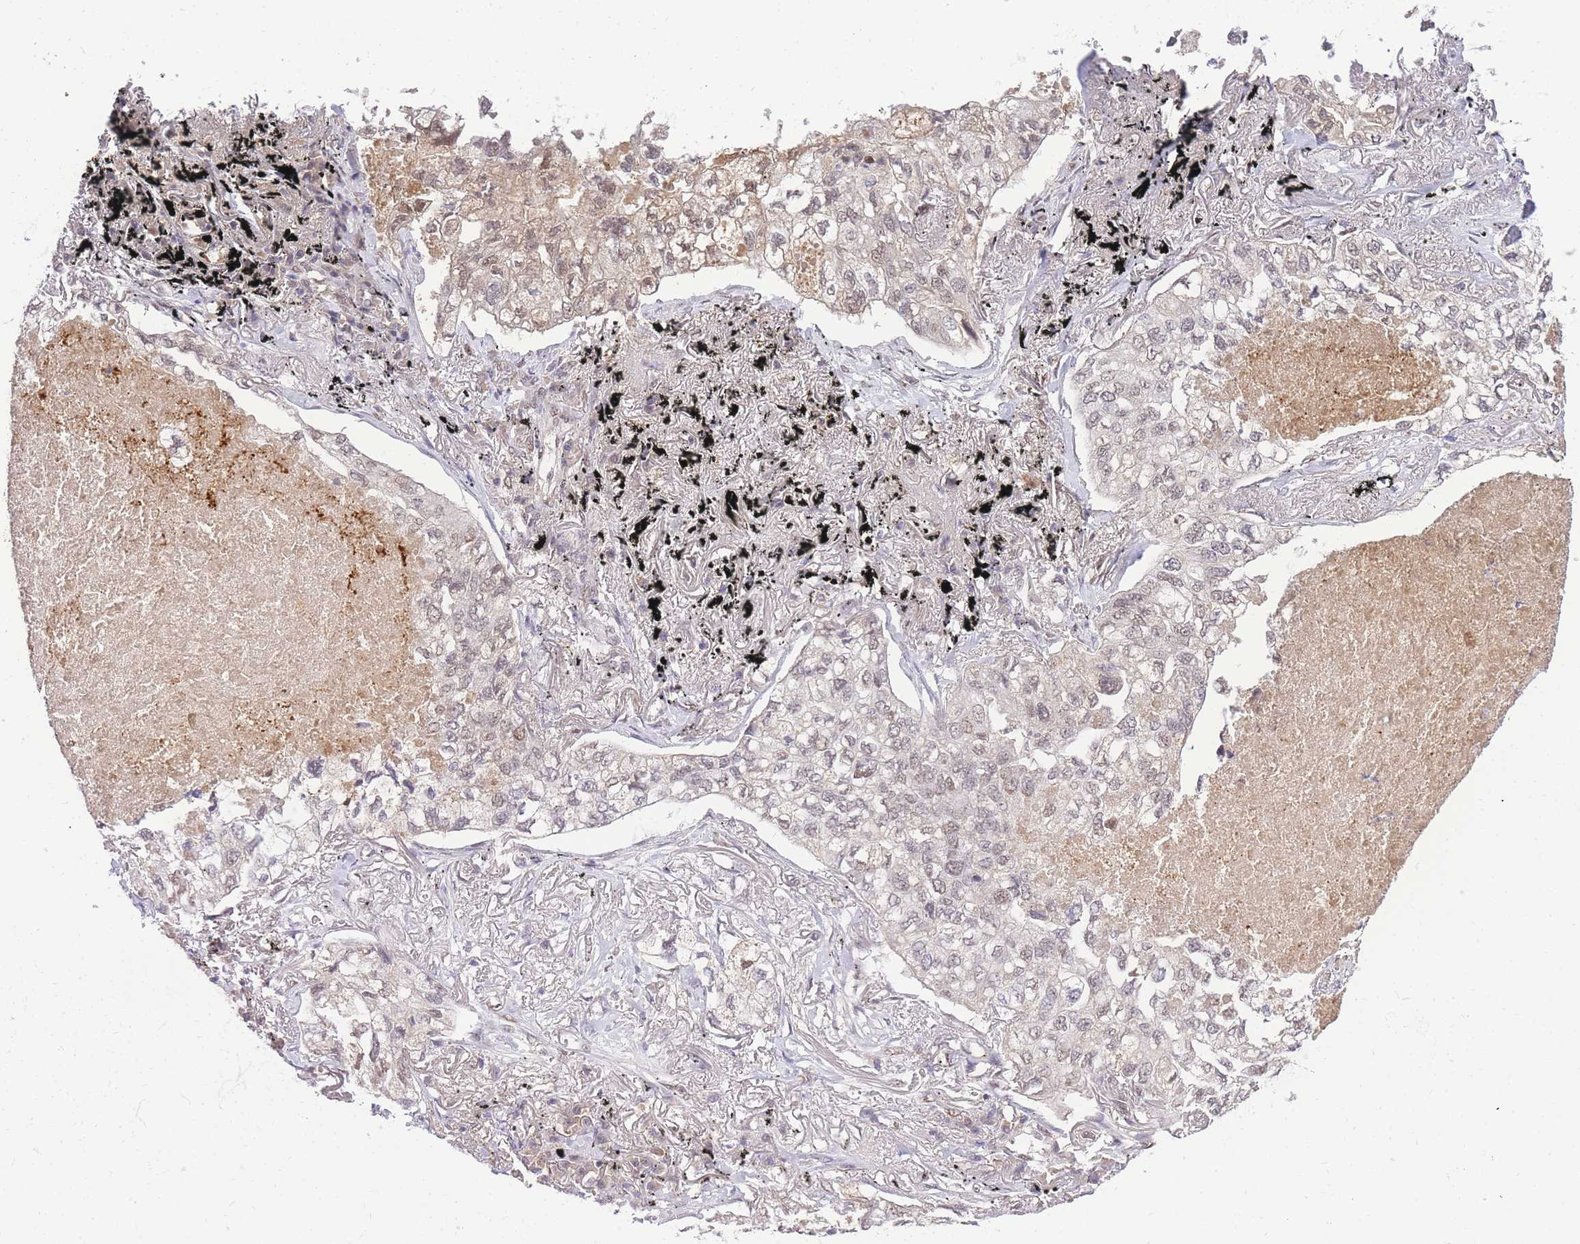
{"staining": {"intensity": "weak", "quantity": "<25%", "location": "cytoplasmic/membranous,nuclear"}, "tissue": "lung cancer", "cell_type": "Tumor cells", "image_type": "cancer", "snomed": [{"axis": "morphology", "description": "Adenocarcinoma, NOS"}, {"axis": "topography", "description": "Lung"}], "caption": "High magnification brightfield microscopy of lung adenocarcinoma stained with DAB (brown) and counterstained with hematoxylin (blue): tumor cells show no significant staining.", "gene": "PUS10", "patient": {"sex": "male", "age": 65}}